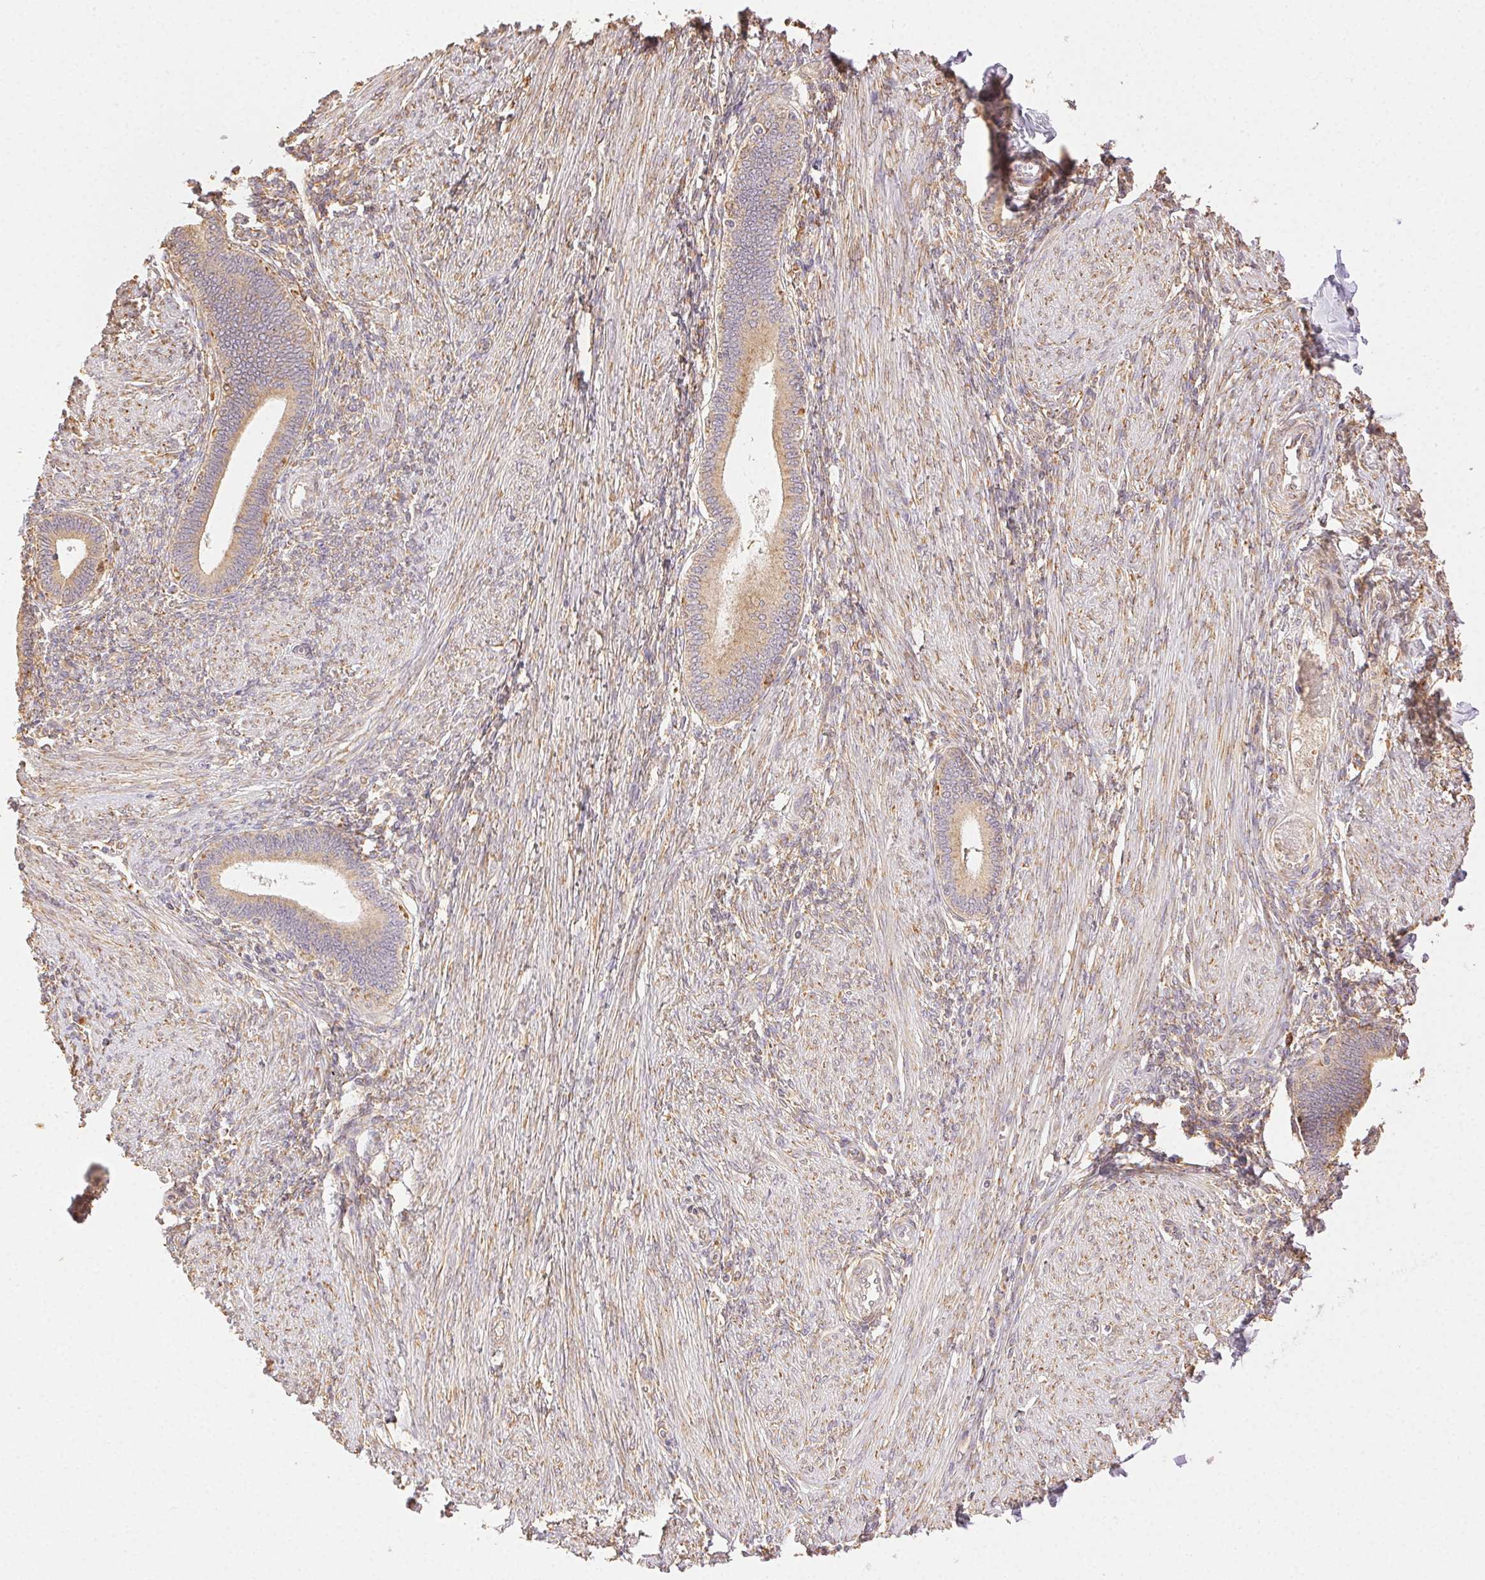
{"staining": {"intensity": "weak", "quantity": "25%-75%", "location": "cytoplasmic/membranous"}, "tissue": "endometrium", "cell_type": "Cells in endometrial stroma", "image_type": "normal", "snomed": [{"axis": "morphology", "description": "Normal tissue, NOS"}, {"axis": "topography", "description": "Endometrium"}], "caption": "The immunohistochemical stain highlights weak cytoplasmic/membranous expression in cells in endometrial stroma of benign endometrium. (DAB (3,3'-diaminobenzidine) = brown stain, brightfield microscopy at high magnification).", "gene": "ENTREP1", "patient": {"sex": "female", "age": 42}}